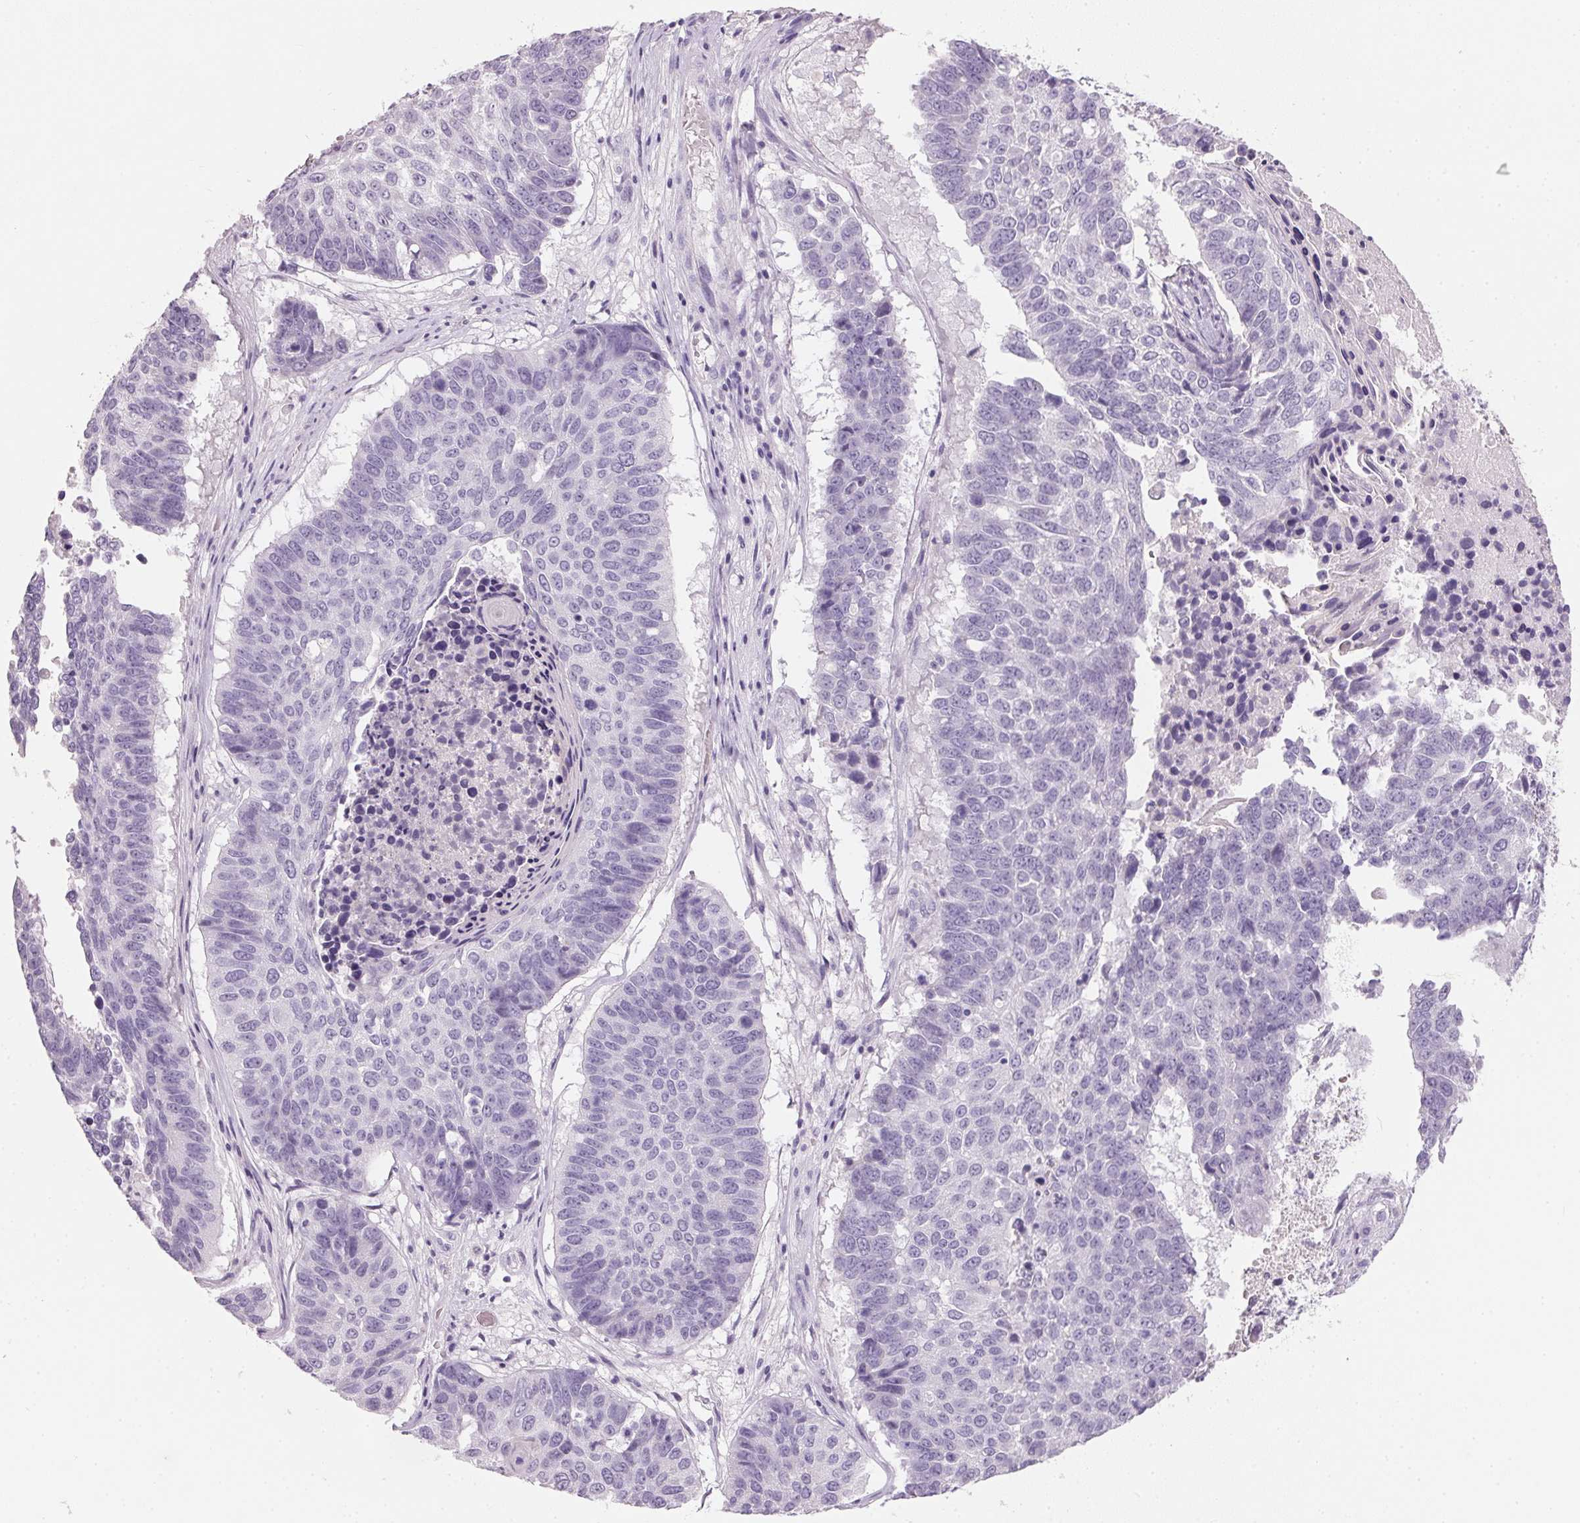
{"staining": {"intensity": "negative", "quantity": "none", "location": "none"}, "tissue": "lung cancer", "cell_type": "Tumor cells", "image_type": "cancer", "snomed": [{"axis": "morphology", "description": "Squamous cell carcinoma, NOS"}, {"axis": "topography", "description": "Lung"}], "caption": "Micrograph shows no significant protein staining in tumor cells of lung squamous cell carcinoma. Nuclei are stained in blue.", "gene": "HSD17B1", "patient": {"sex": "male", "age": 73}}